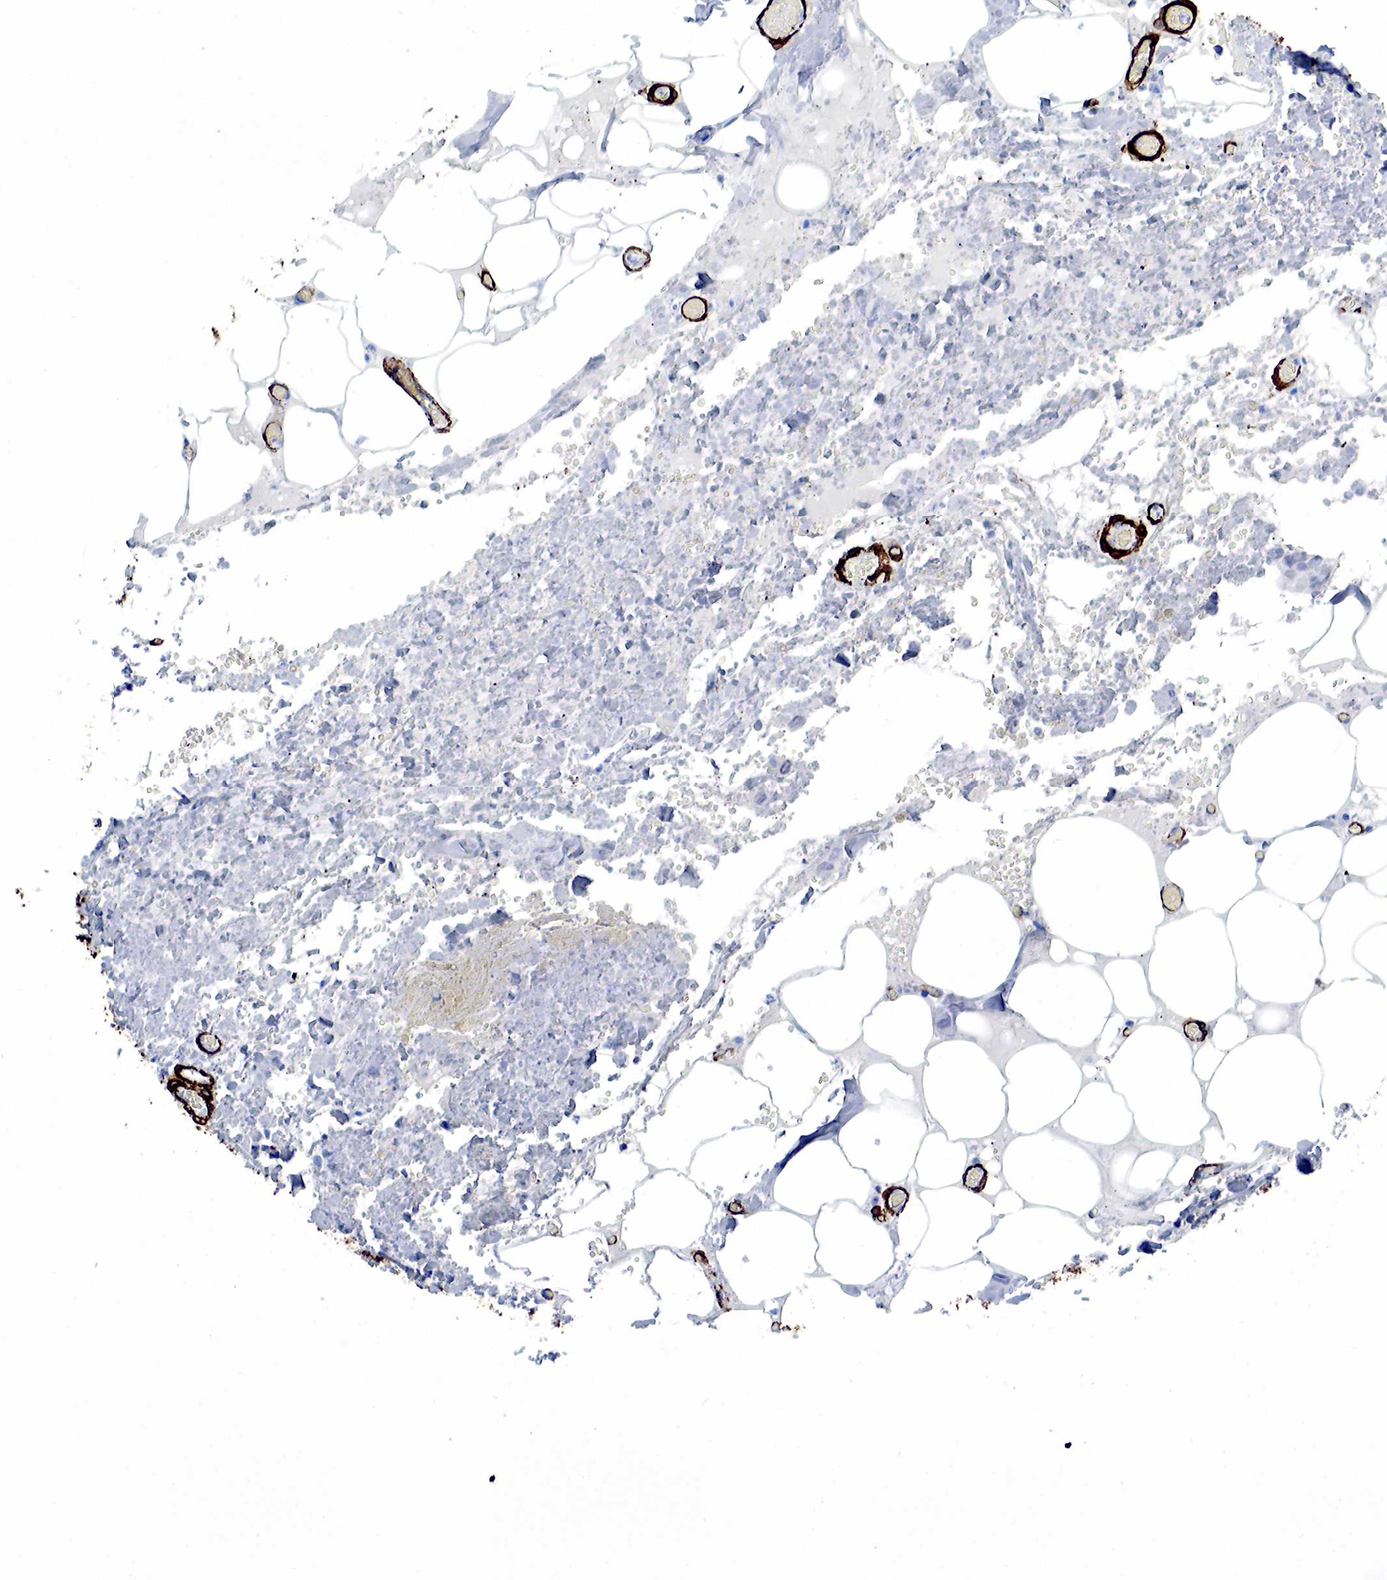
{"staining": {"intensity": "strong", "quantity": ">75%", "location": "cytoplasmic/membranous"}, "tissue": "smooth muscle", "cell_type": "Smooth muscle cells", "image_type": "normal", "snomed": [{"axis": "morphology", "description": "Normal tissue, NOS"}, {"axis": "topography", "description": "Uterus"}], "caption": "IHC histopathology image of benign smooth muscle: human smooth muscle stained using immunohistochemistry (IHC) displays high levels of strong protein expression localized specifically in the cytoplasmic/membranous of smooth muscle cells, appearing as a cytoplasmic/membranous brown color.", "gene": "ACTA2", "patient": {"sex": "female", "age": 56}}